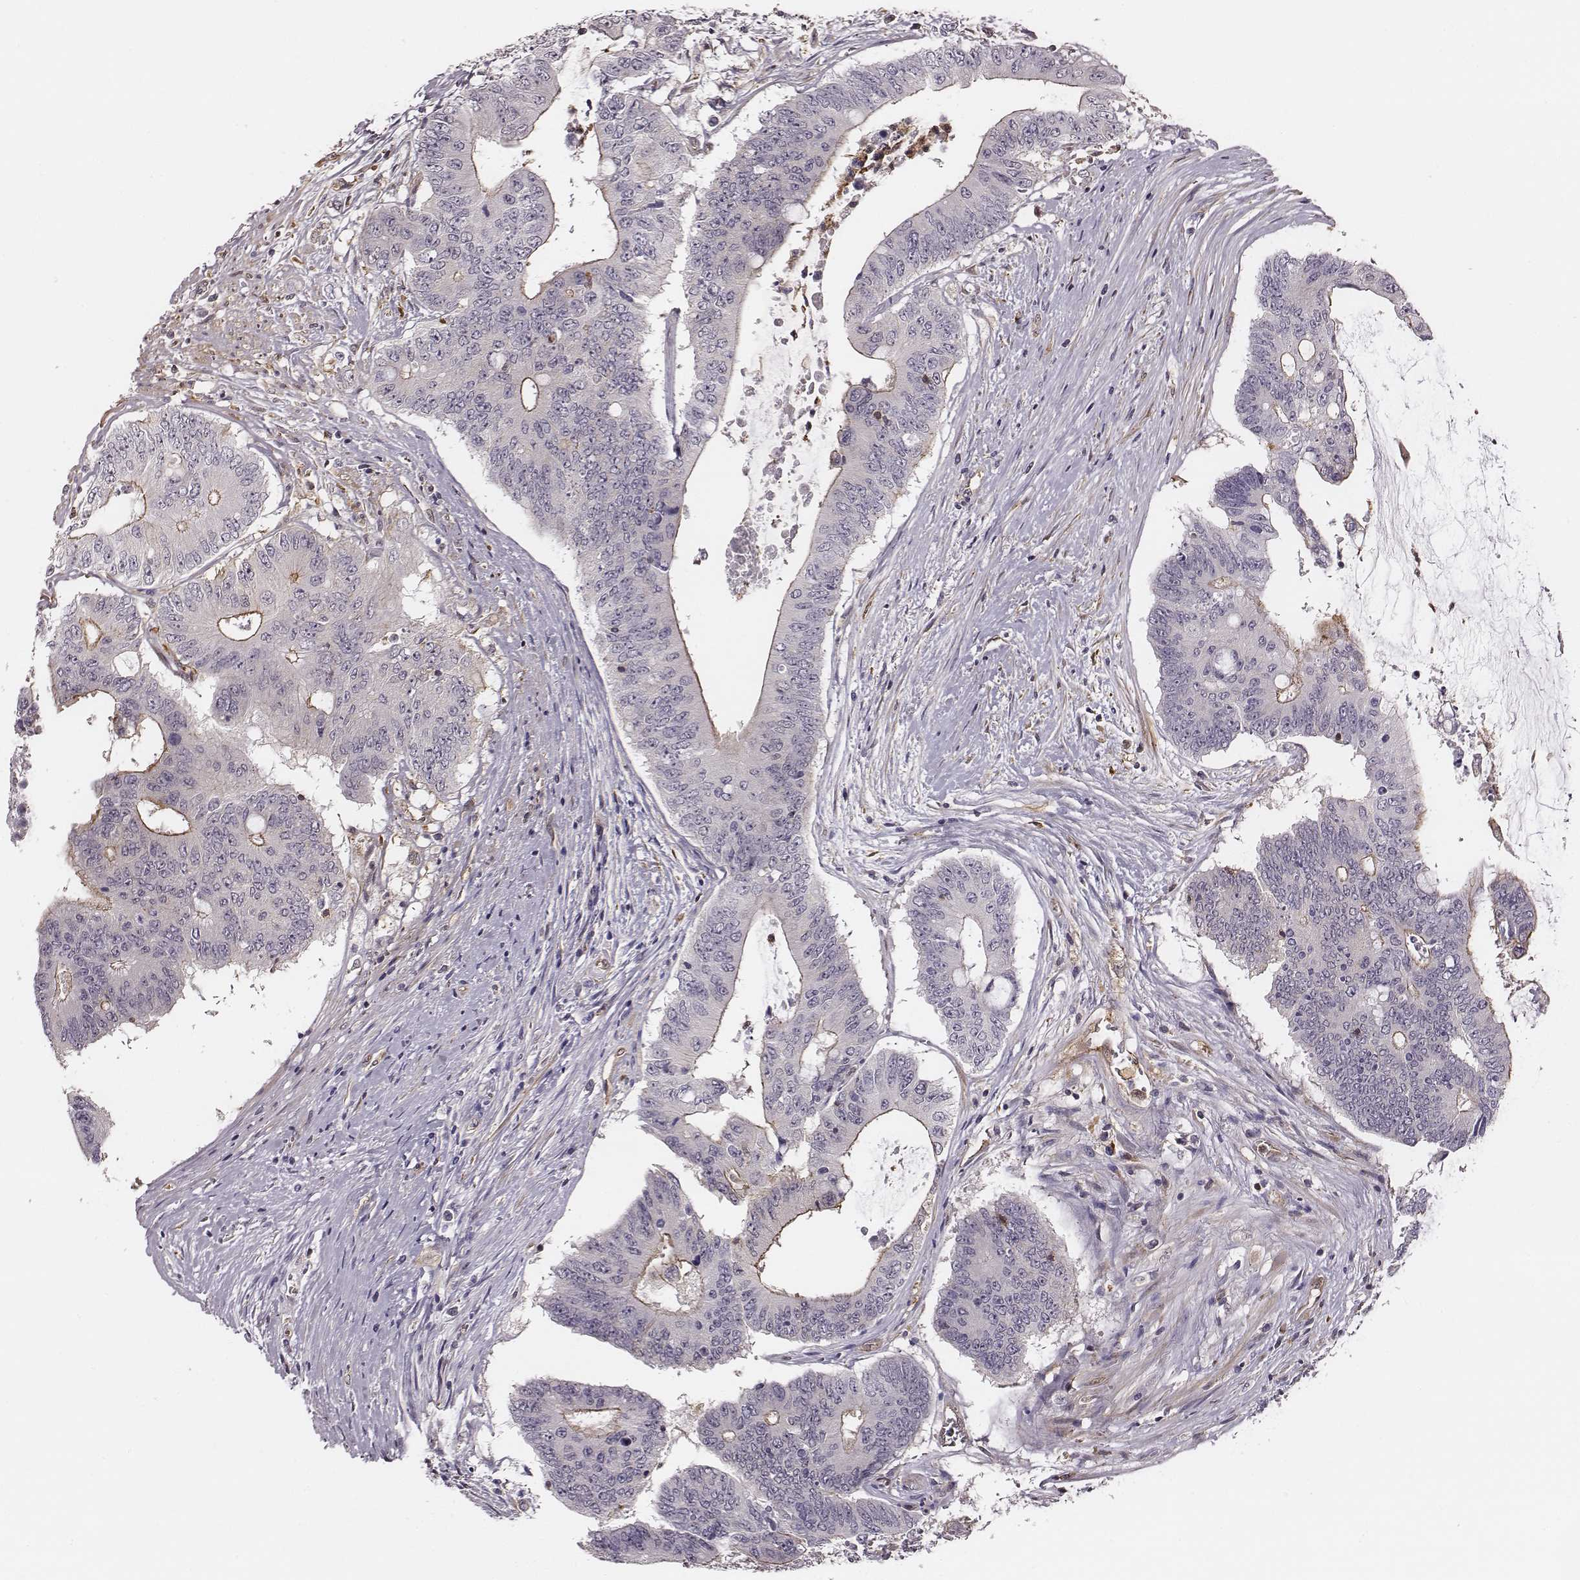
{"staining": {"intensity": "moderate", "quantity": "<25%", "location": "cytoplasmic/membranous"}, "tissue": "colorectal cancer", "cell_type": "Tumor cells", "image_type": "cancer", "snomed": [{"axis": "morphology", "description": "Adenocarcinoma, NOS"}, {"axis": "topography", "description": "Rectum"}], "caption": "A brown stain labels moderate cytoplasmic/membranous positivity of a protein in colorectal cancer tumor cells. Nuclei are stained in blue.", "gene": "ZYX", "patient": {"sex": "male", "age": 59}}